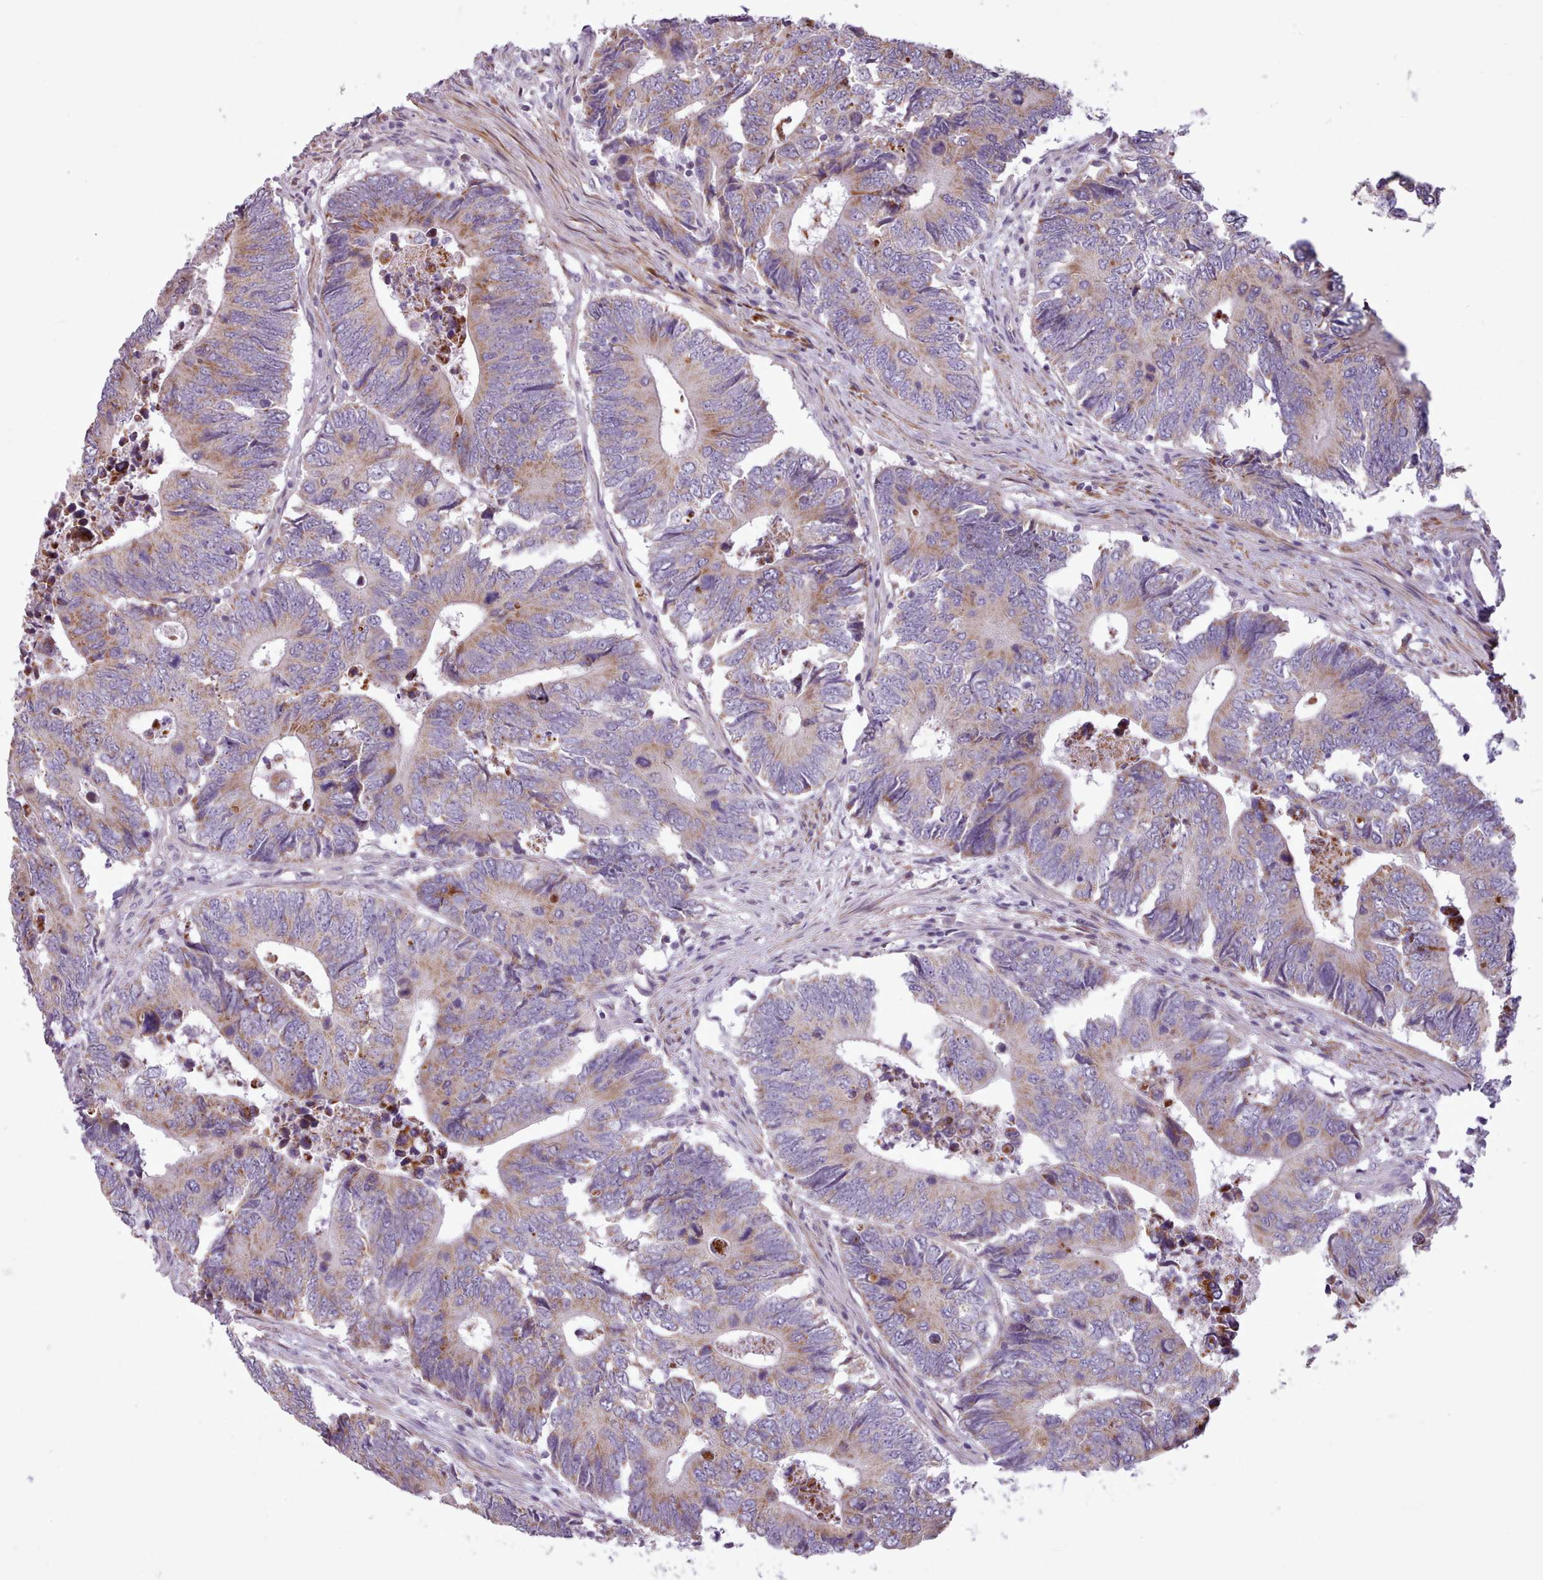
{"staining": {"intensity": "moderate", "quantity": ">75%", "location": "cytoplasmic/membranous"}, "tissue": "colorectal cancer", "cell_type": "Tumor cells", "image_type": "cancer", "snomed": [{"axis": "morphology", "description": "Adenocarcinoma, NOS"}, {"axis": "topography", "description": "Colon"}], "caption": "Moderate cytoplasmic/membranous positivity is seen in approximately >75% of tumor cells in adenocarcinoma (colorectal). (DAB (3,3'-diaminobenzidine) IHC, brown staining for protein, blue staining for nuclei).", "gene": "AVL9", "patient": {"sex": "male", "age": 87}}